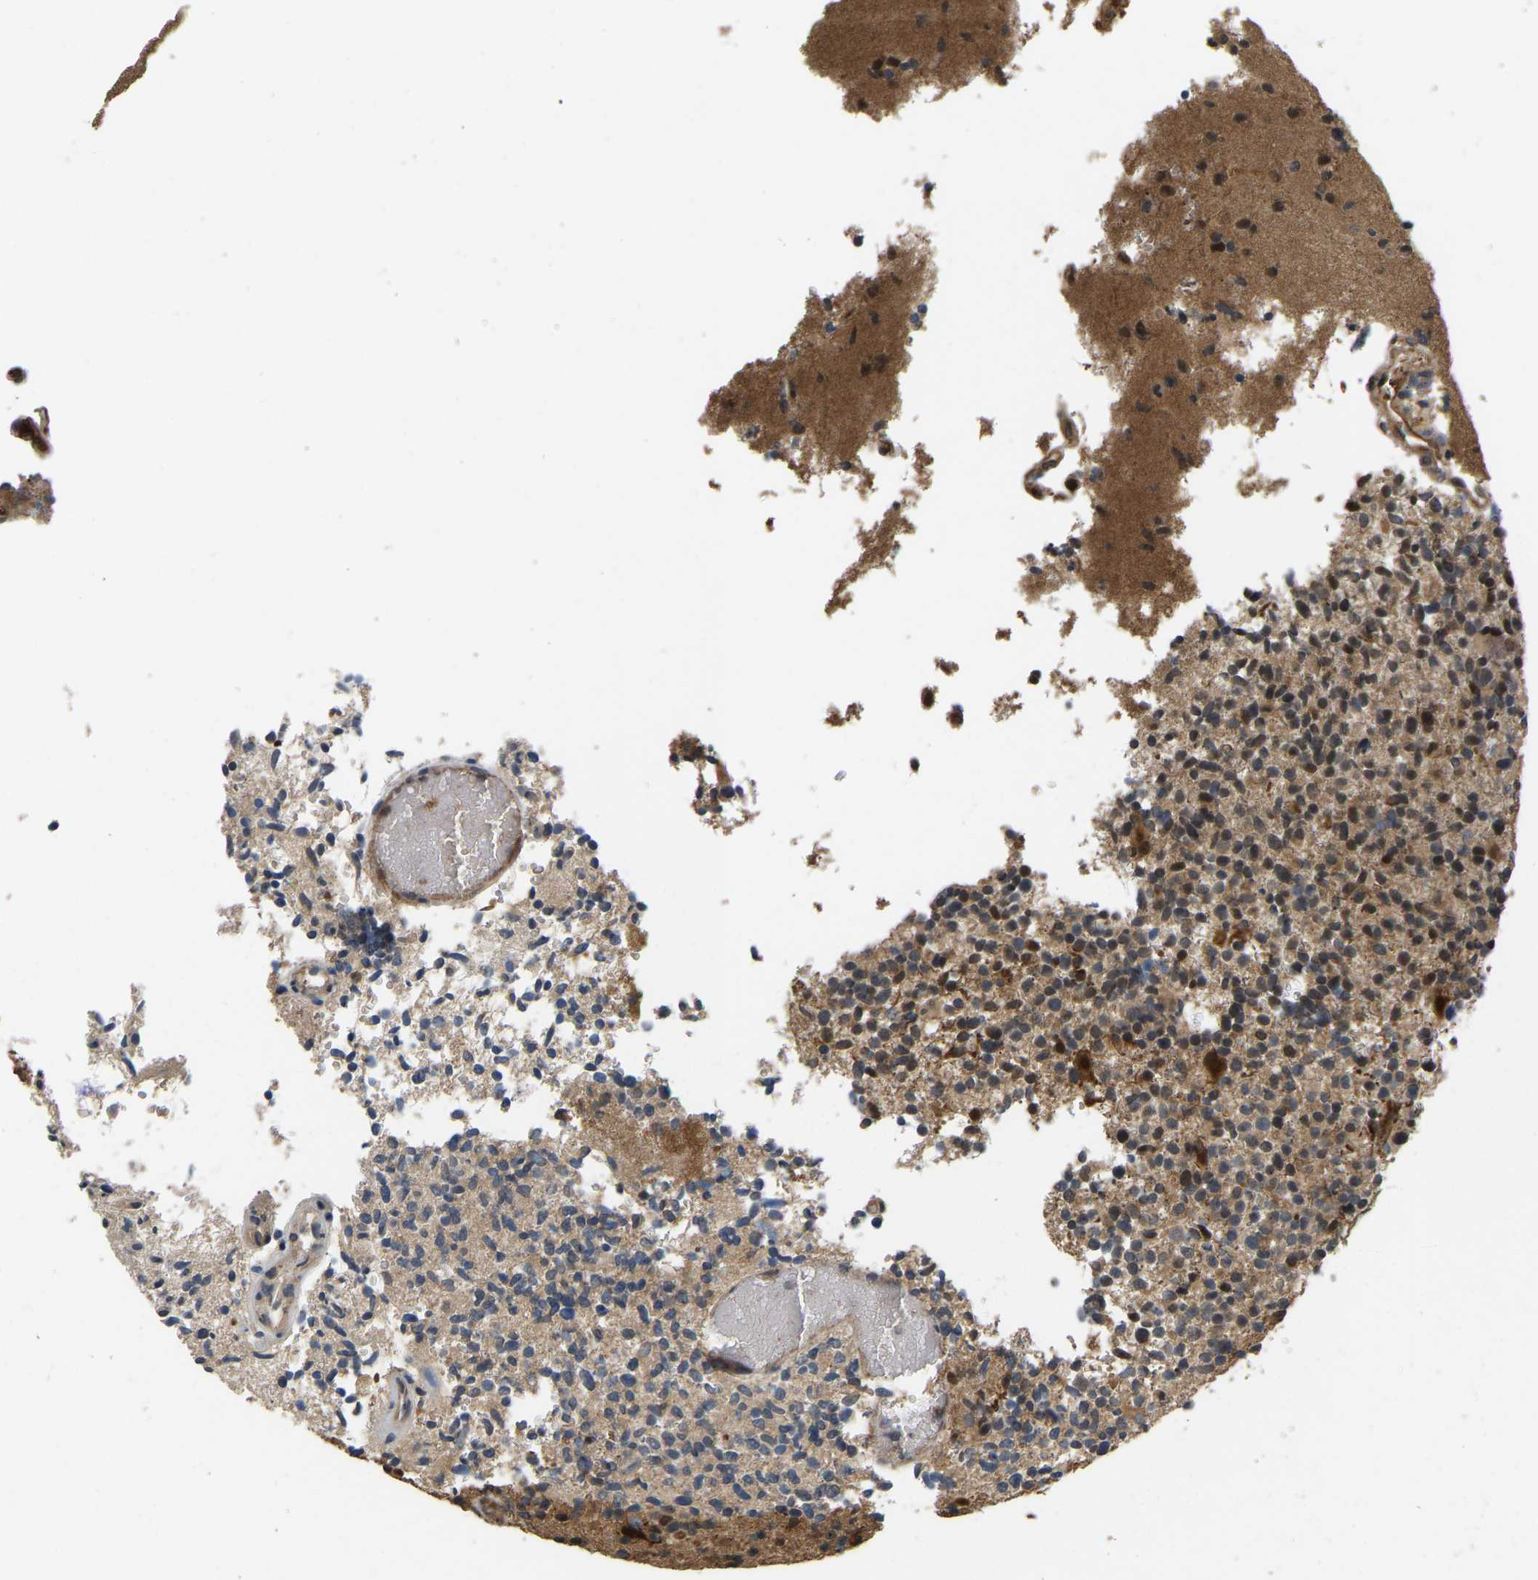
{"staining": {"intensity": "weak", "quantity": ">75%", "location": "cytoplasmic/membranous"}, "tissue": "glioma", "cell_type": "Tumor cells", "image_type": "cancer", "snomed": [{"axis": "morphology", "description": "Glioma, malignant, High grade"}, {"axis": "topography", "description": "Brain"}], "caption": "Human glioma stained with a brown dye exhibits weak cytoplasmic/membranous positive expression in approximately >75% of tumor cells.", "gene": "LIMK2", "patient": {"sex": "male", "age": 72}}